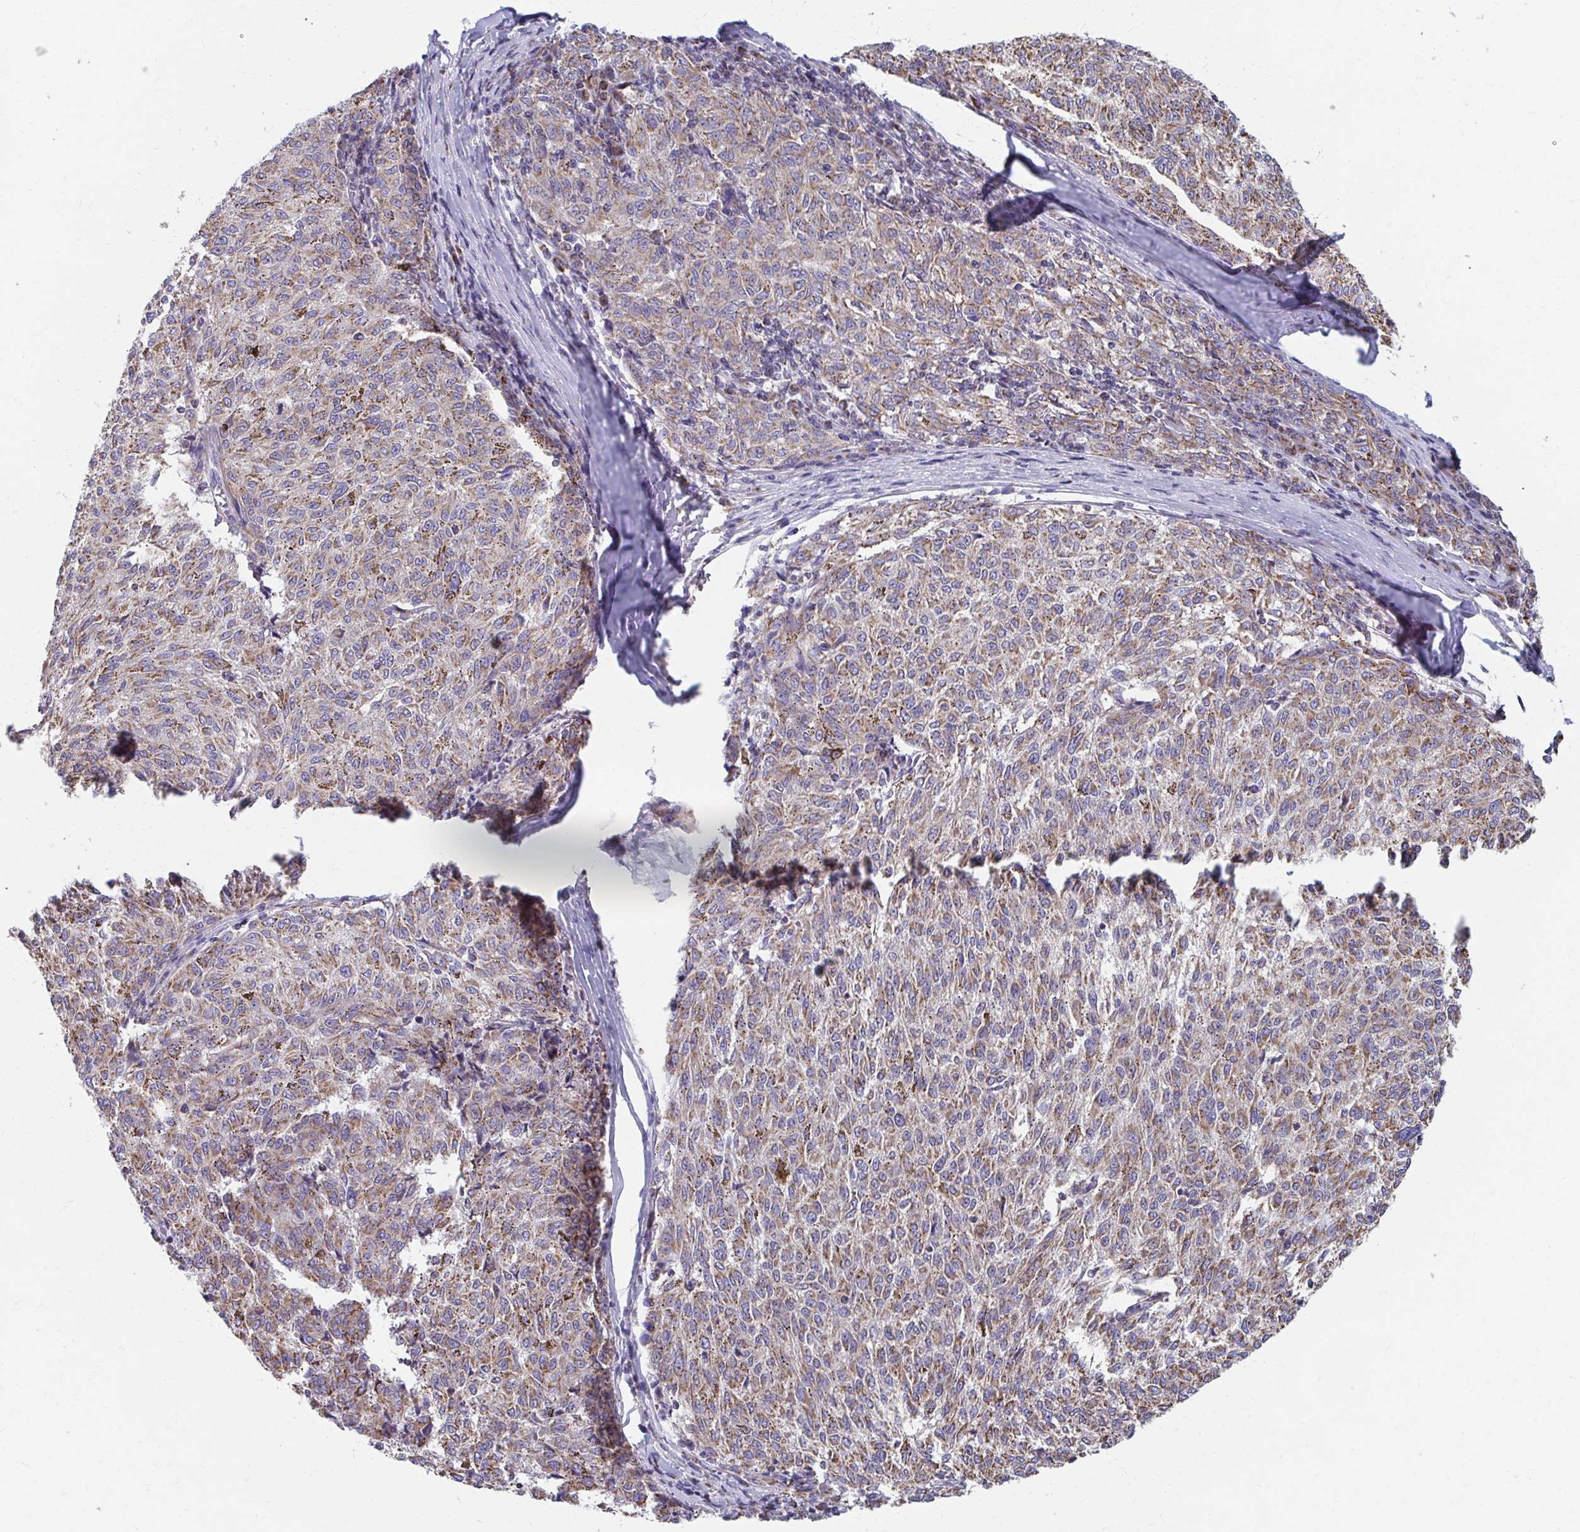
{"staining": {"intensity": "weak", "quantity": ">75%", "location": "cytoplasmic/membranous"}, "tissue": "melanoma", "cell_type": "Tumor cells", "image_type": "cancer", "snomed": [{"axis": "morphology", "description": "Malignant melanoma, NOS"}, {"axis": "topography", "description": "Skin"}], "caption": "An image showing weak cytoplasmic/membranous expression in about >75% of tumor cells in melanoma, as visualized by brown immunohistochemical staining.", "gene": "RCC1L", "patient": {"sex": "female", "age": 72}}